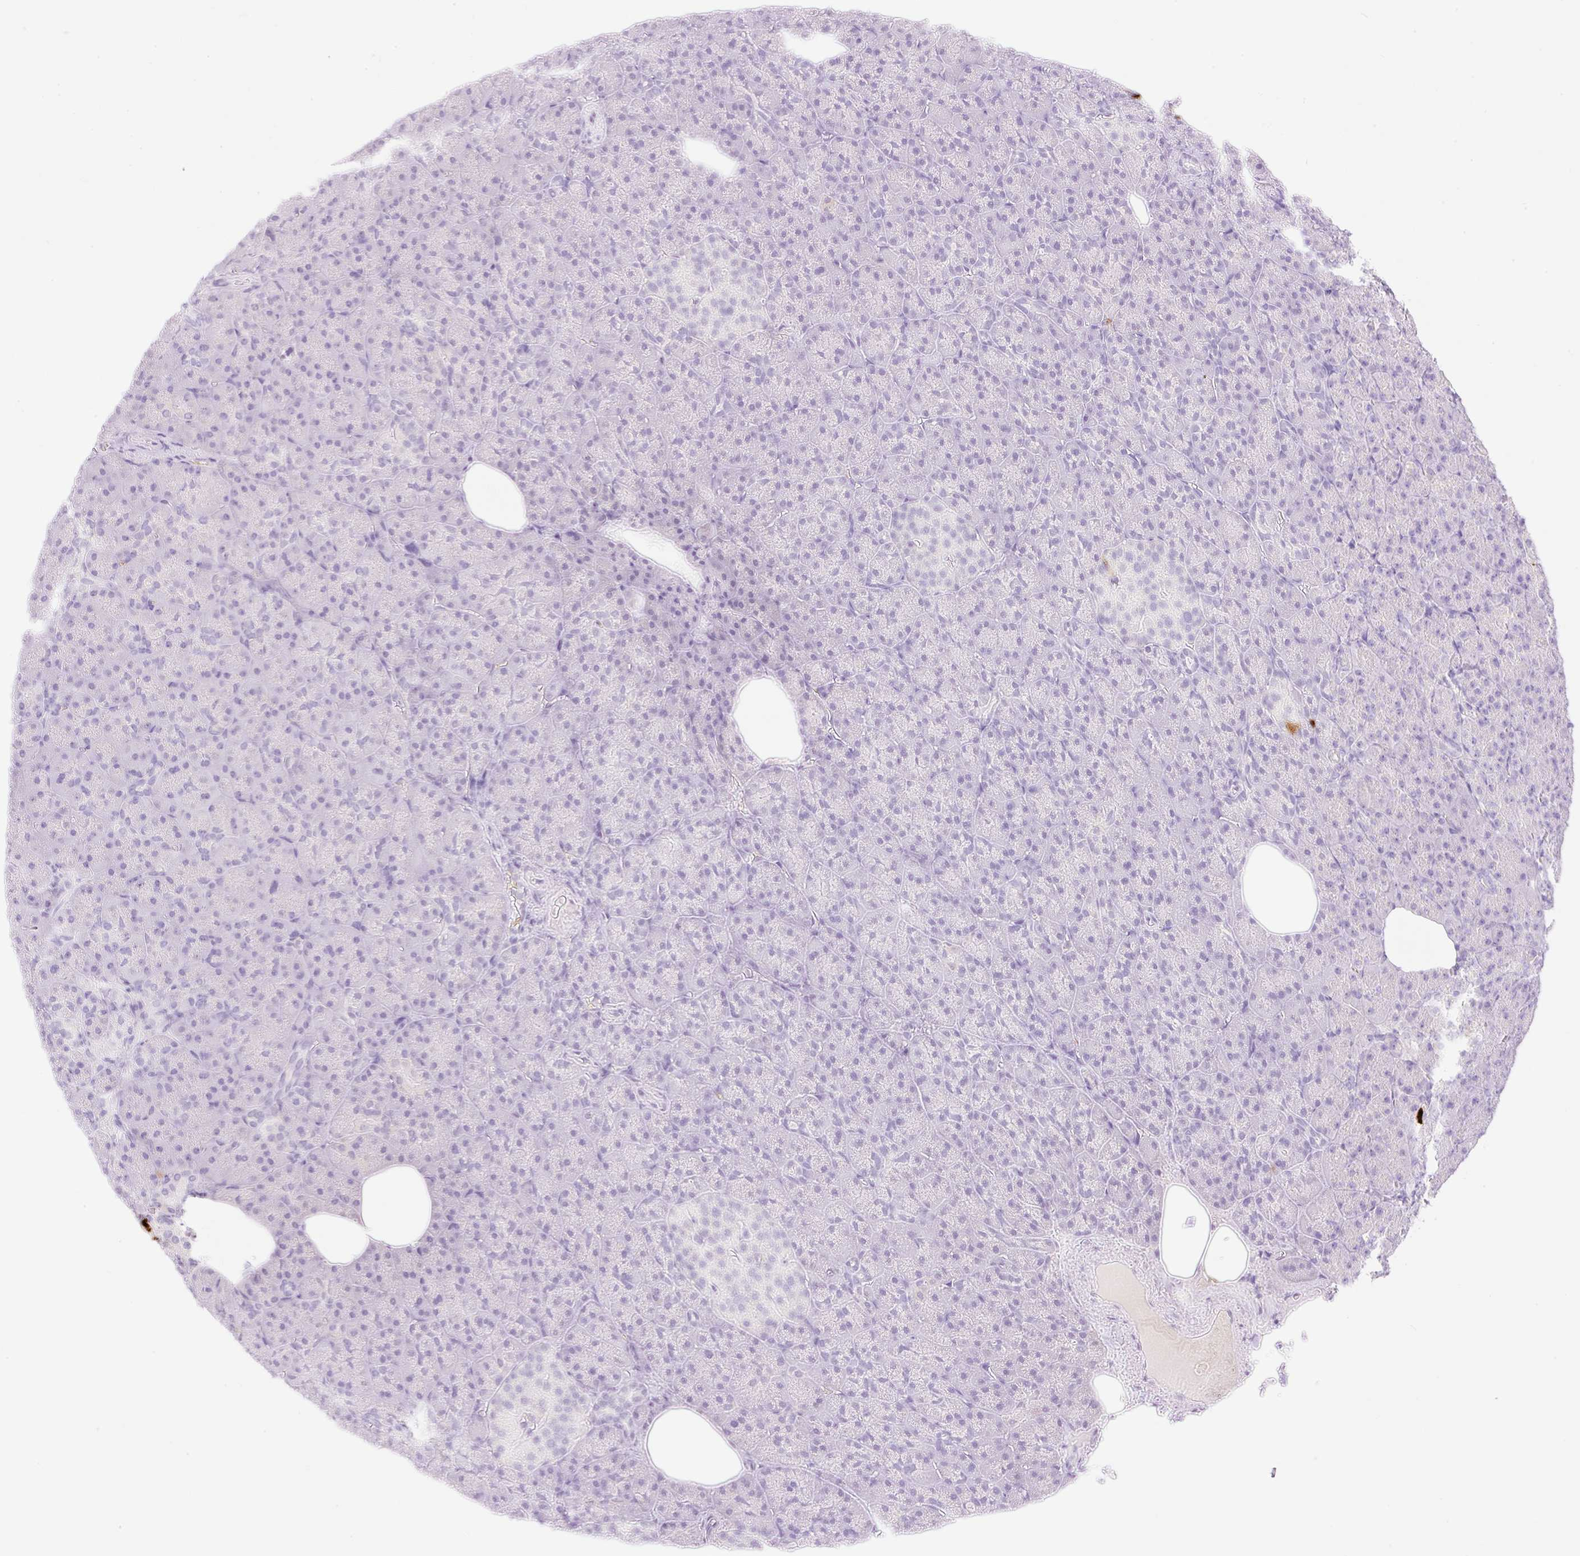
{"staining": {"intensity": "negative", "quantity": "none", "location": "none"}, "tissue": "pancreas", "cell_type": "Exocrine glandular cells", "image_type": "normal", "snomed": [{"axis": "morphology", "description": "Normal tissue, NOS"}, {"axis": "topography", "description": "Pancreas"}], "caption": "Immunohistochemistry (IHC) histopathology image of unremarkable pancreas: human pancreas stained with DAB (3,3'-diaminobenzidine) demonstrates no significant protein staining in exocrine glandular cells.", "gene": "CDX1", "patient": {"sex": "female", "age": 74}}